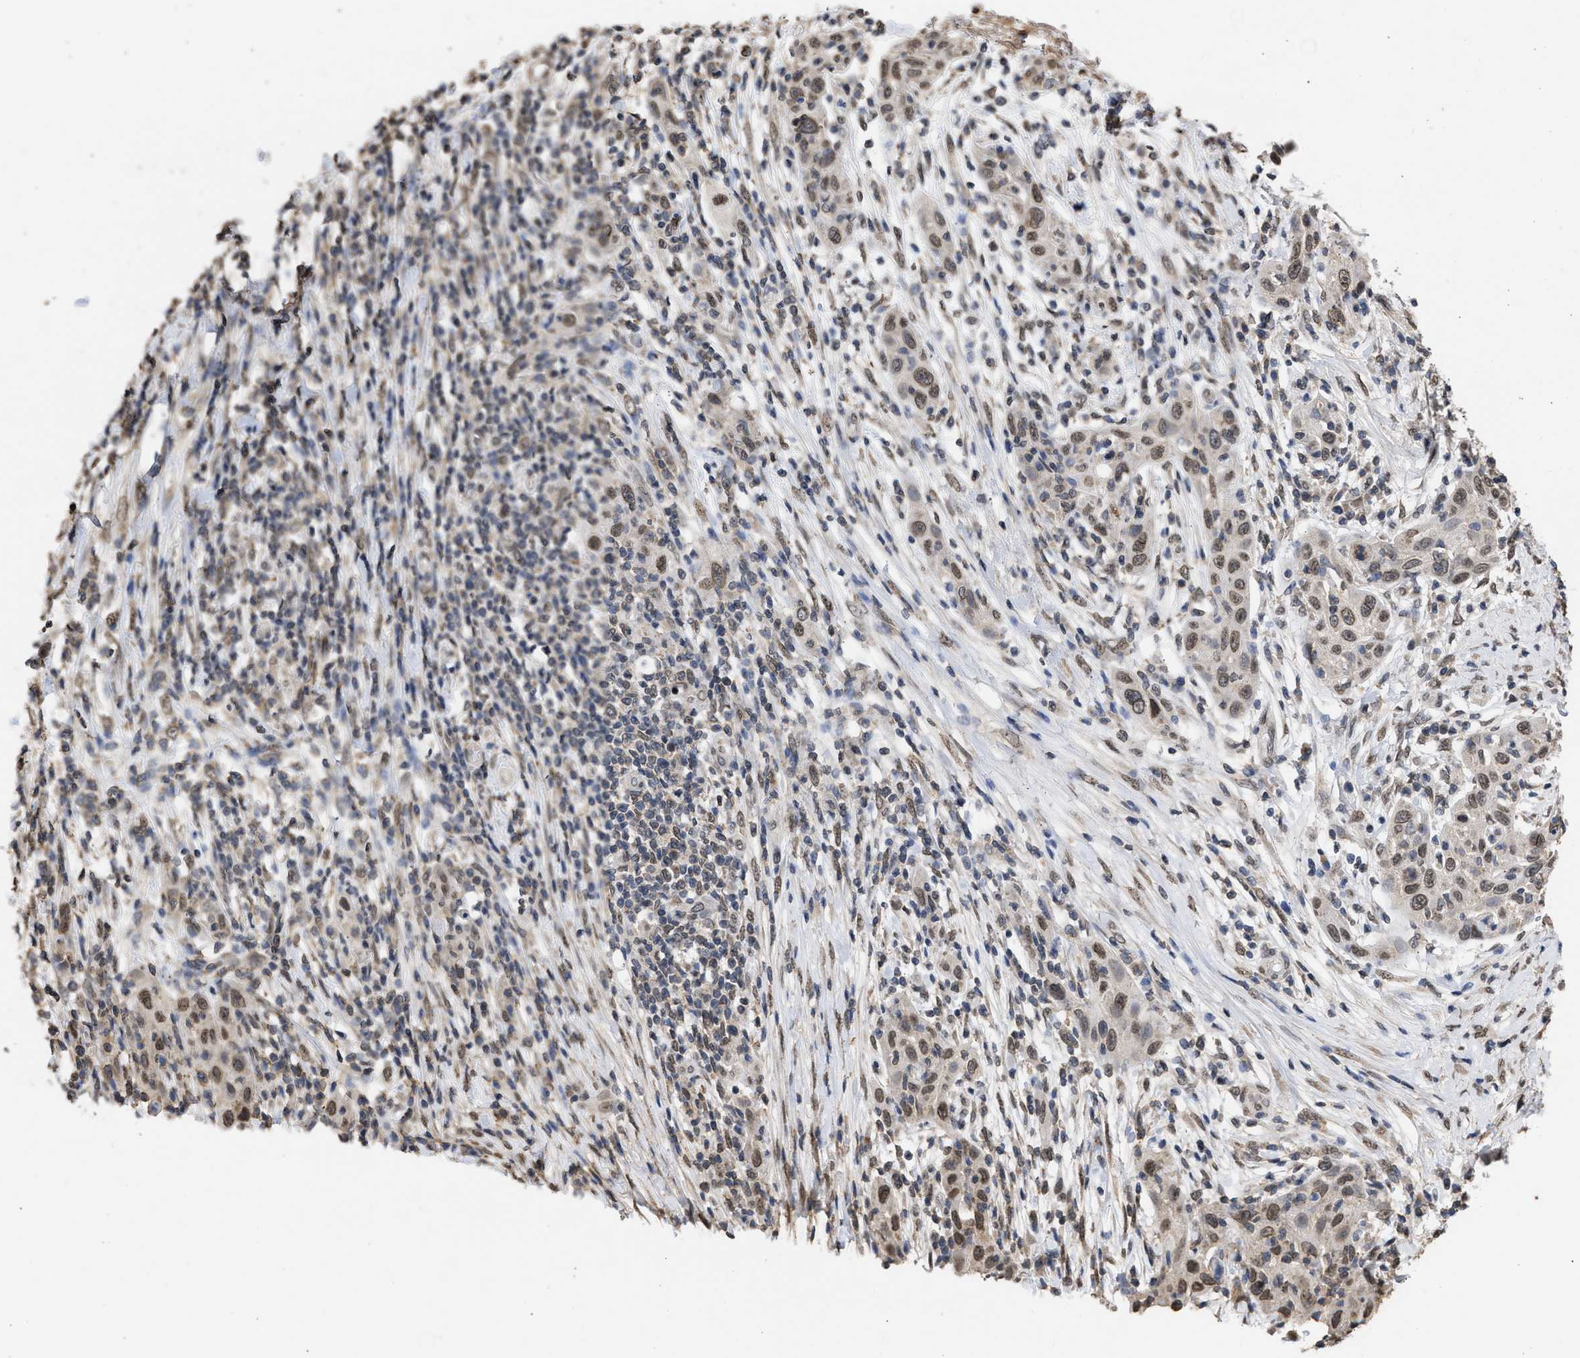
{"staining": {"intensity": "weak", "quantity": ">75%", "location": "nuclear"}, "tissue": "skin cancer", "cell_type": "Tumor cells", "image_type": "cancer", "snomed": [{"axis": "morphology", "description": "Squamous cell carcinoma, NOS"}, {"axis": "topography", "description": "Skin"}], "caption": "This photomicrograph reveals skin squamous cell carcinoma stained with IHC to label a protein in brown. The nuclear of tumor cells show weak positivity for the protein. Nuclei are counter-stained blue.", "gene": "NUP35", "patient": {"sex": "female", "age": 88}}